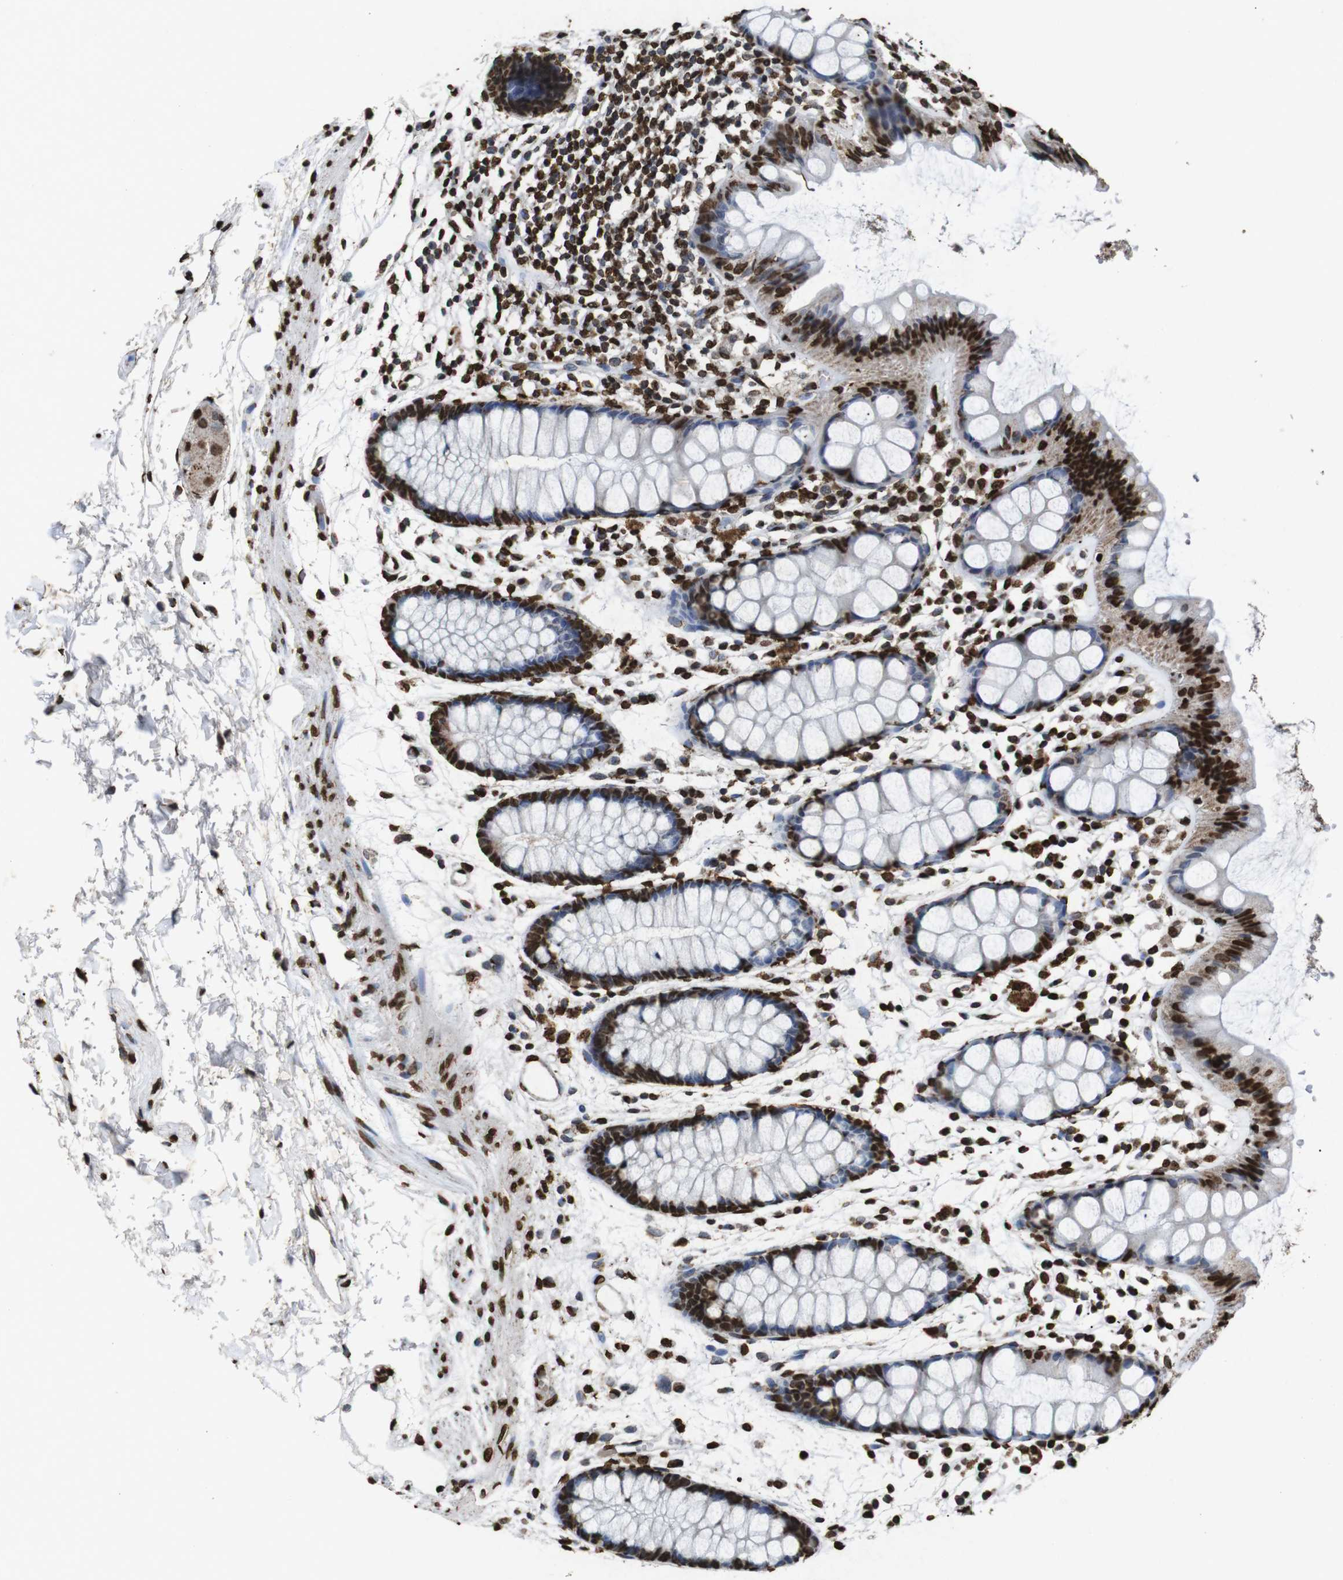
{"staining": {"intensity": "strong", "quantity": "25%-75%", "location": "nuclear"}, "tissue": "rectum", "cell_type": "Glandular cells", "image_type": "normal", "snomed": [{"axis": "morphology", "description": "Normal tissue, NOS"}, {"axis": "topography", "description": "Rectum"}], "caption": "DAB (3,3'-diaminobenzidine) immunohistochemical staining of benign human rectum exhibits strong nuclear protein expression in approximately 25%-75% of glandular cells. (DAB IHC, brown staining for protein, blue staining for nuclei).", "gene": "MDM2", "patient": {"sex": "female", "age": 66}}